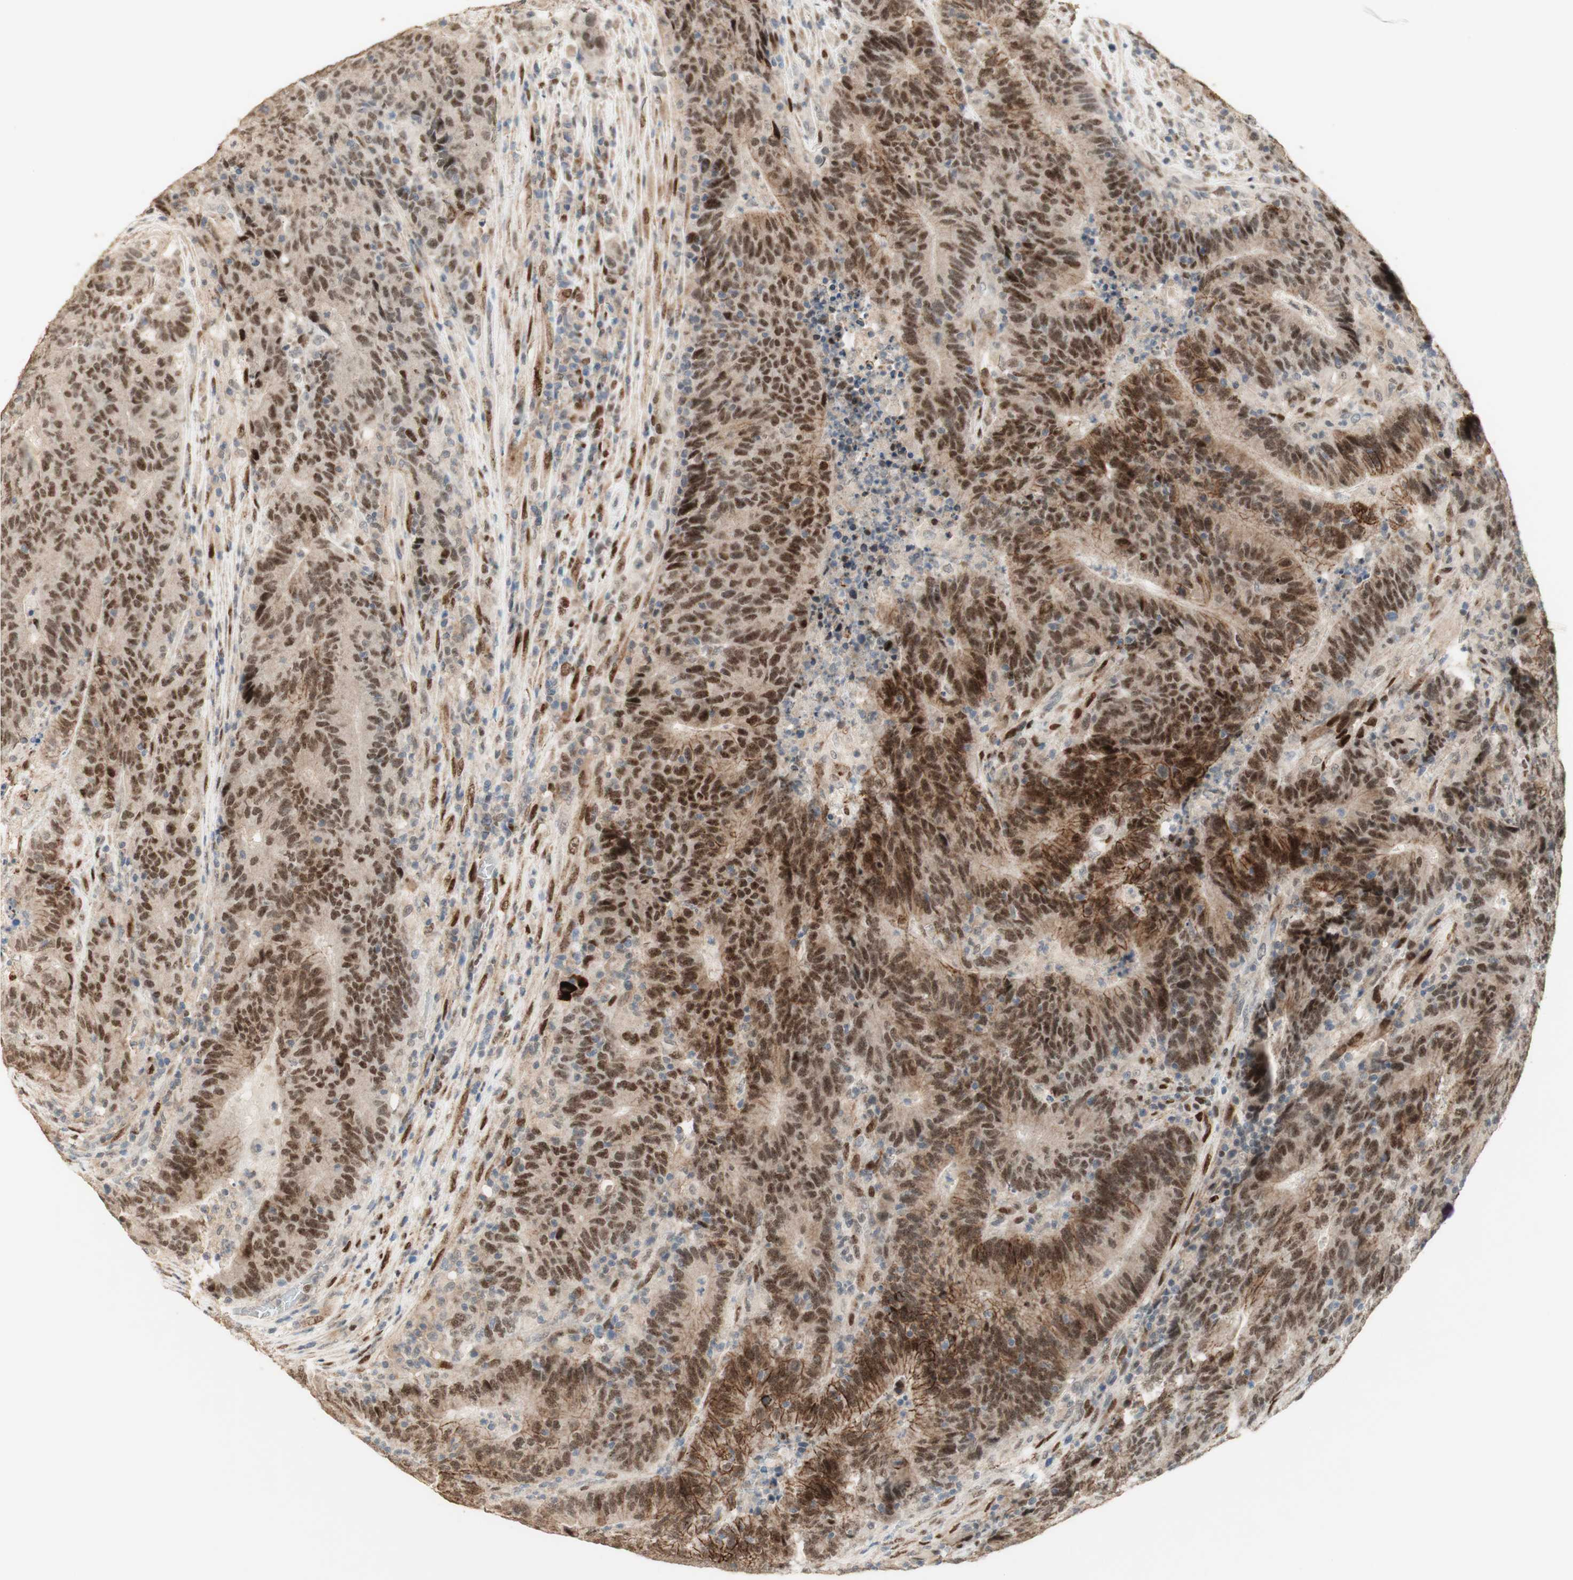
{"staining": {"intensity": "strong", "quantity": ">75%", "location": "nuclear"}, "tissue": "colorectal cancer", "cell_type": "Tumor cells", "image_type": "cancer", "snomed": [{"axis": "morphology", "description": "Normal tissue, NOS"}, {"axis": "morphology", "description": "Adenocarcinoma, NOS"}, {"axis": "topography", "description": "Colon"}], "caption": "A high amount of strong nuclear expression is appreciated in approximately >75% of tumor cells in colorectal cancer tissue.", "gene": "FOXP1", "patient": {"sex": "female", "age": 75}}